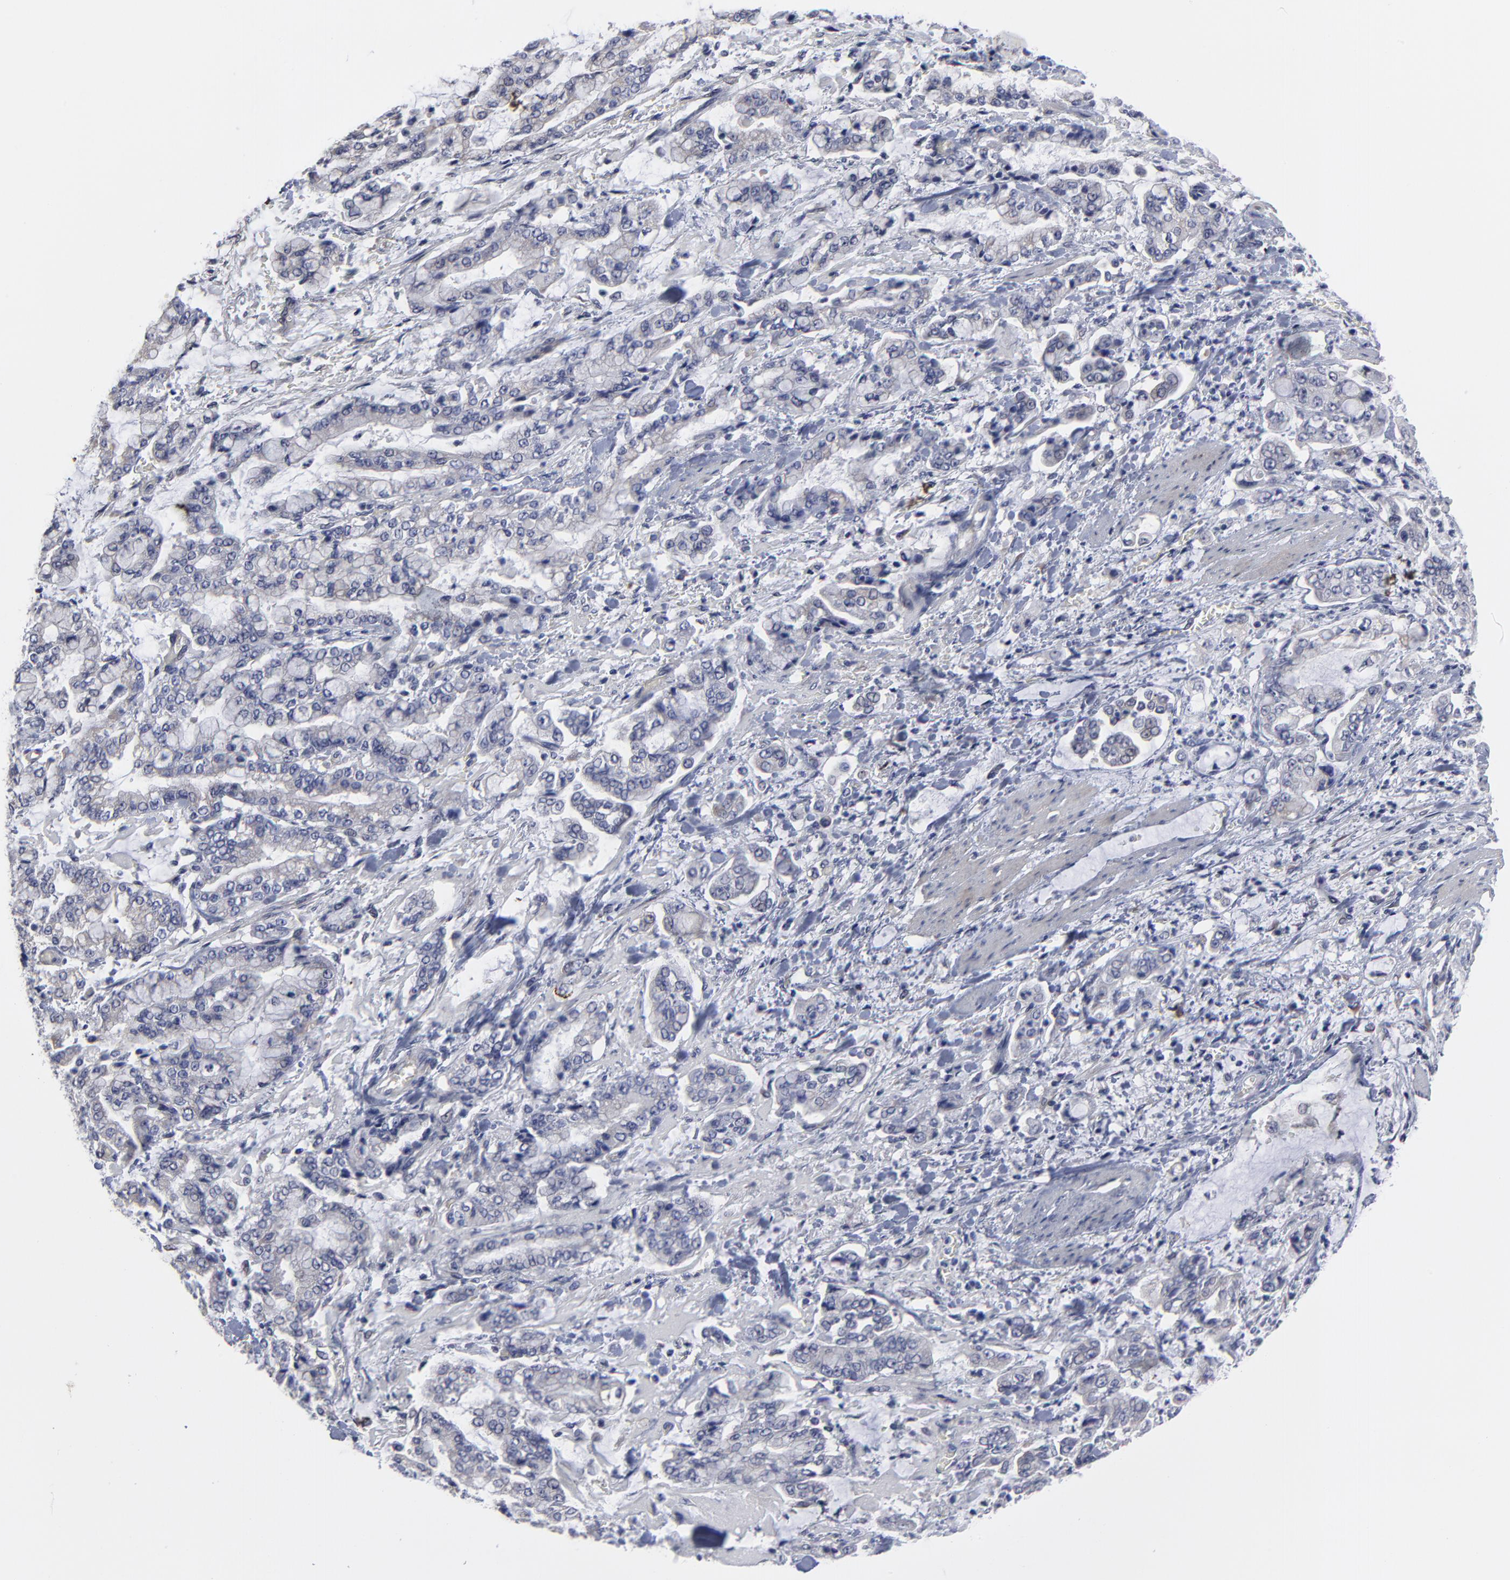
{"staining": {"intensity": "negative", "quantity": "none", "location": "none"}, "tissue": "stomach cancer", "cell_type": "Tumor cells", "image_type": "cancer", "snomed": [{"axis": "morphology", "description": "Normal tissue, NOS"}, {"axis": "morphology", "description": "Adenocarcinoma, NOS"}, {"axis": "topography", "description": "Stomach, upper"}, {"axis": "topography", "description": "Stomach"}], "caption": "Histopathology image shows no significant protein positivity in tumor cells of stomach cancer.", "gene": "MAGEA10", "patient": {"sex": "male", "age": 76}}